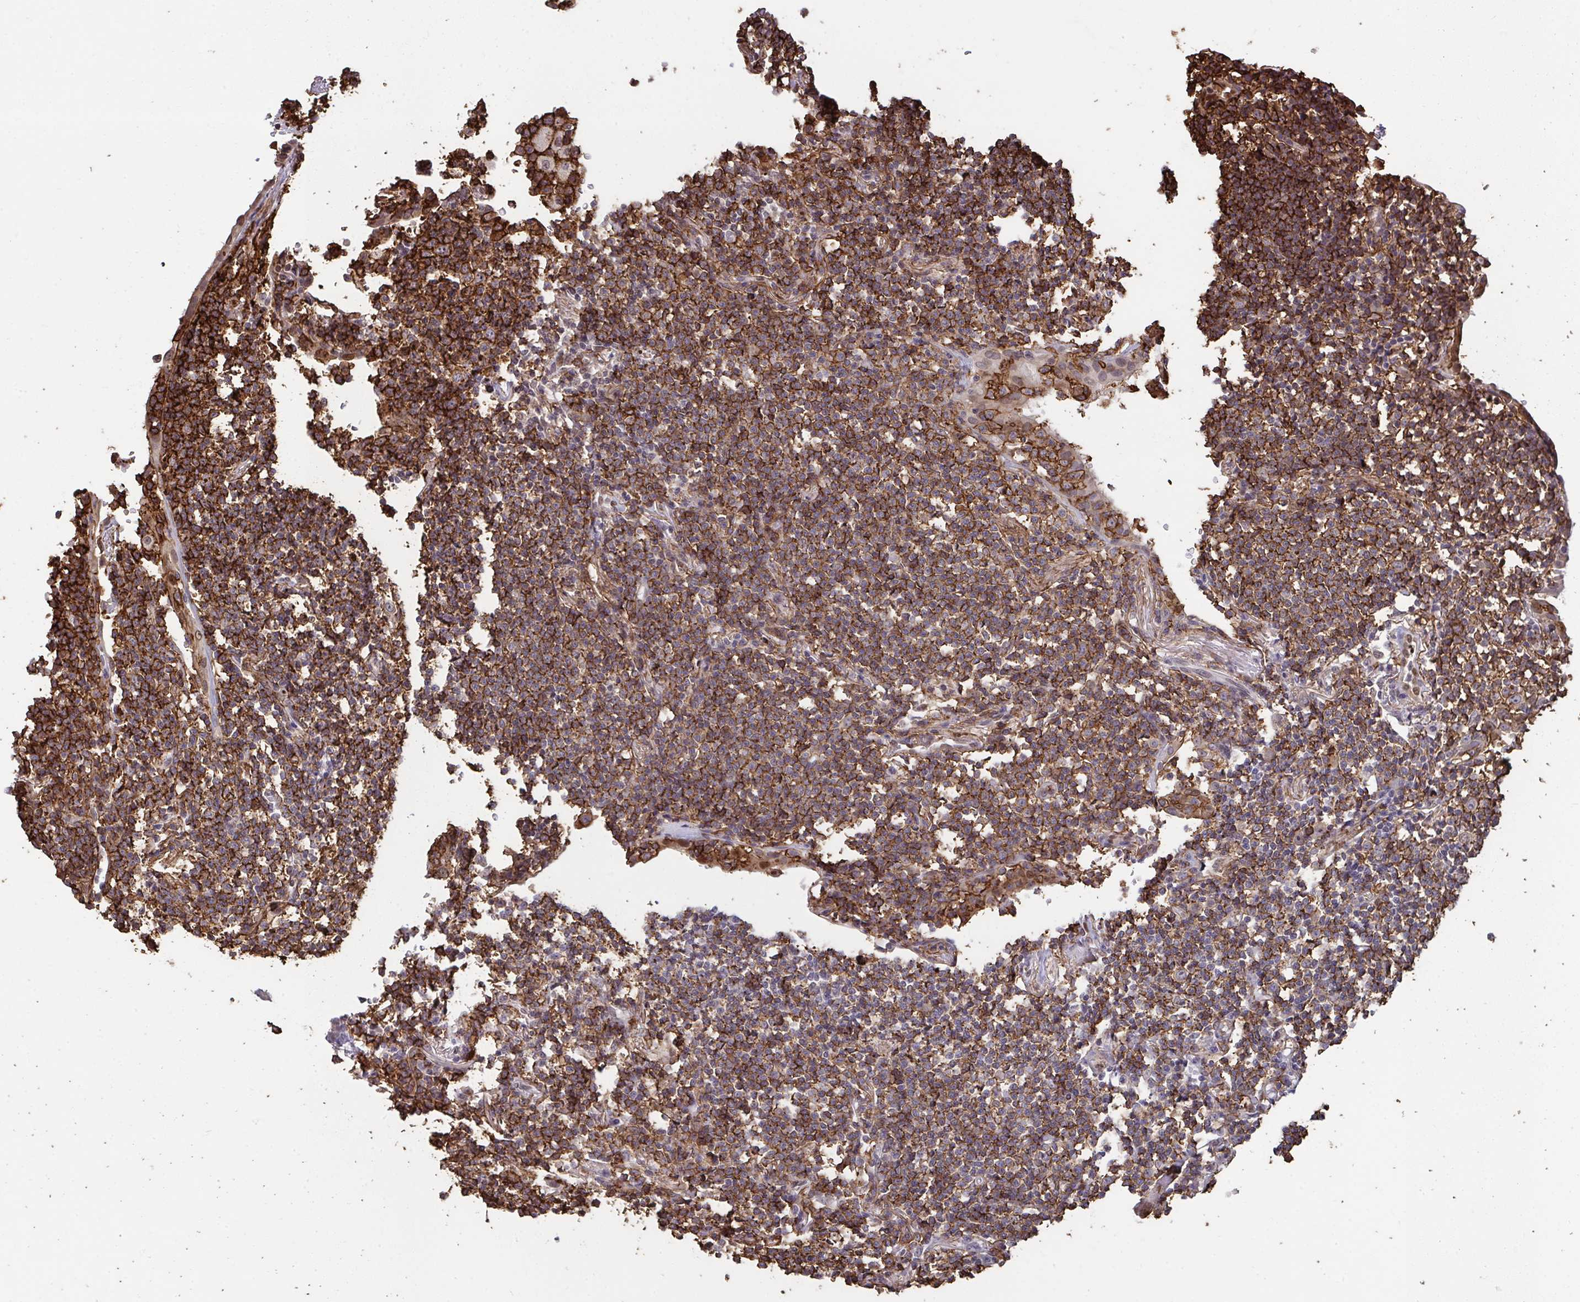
{"staining": {"intensity": "strong", "quantity": ">75%", "location": "cytoplasmic/membranous"}, "tissue": "lymphoma", "cell_type": "Tumor cells", "image_type": "cancer", "snomed": [{"axis": "morphology", "description": "Malignant lymphoma, non-Hodgkin's type, Low grade"}, {"axis": "topography", "description": "Lung"}], "caption": "Low-grade malignant lymphoma, non-Hodgkin's type stained for a protein demonstrates strong cytoplasmic/membranous positivity in tumor cells.", "gene": "UXT", "patient": {"sex": "female", "age": 71}}